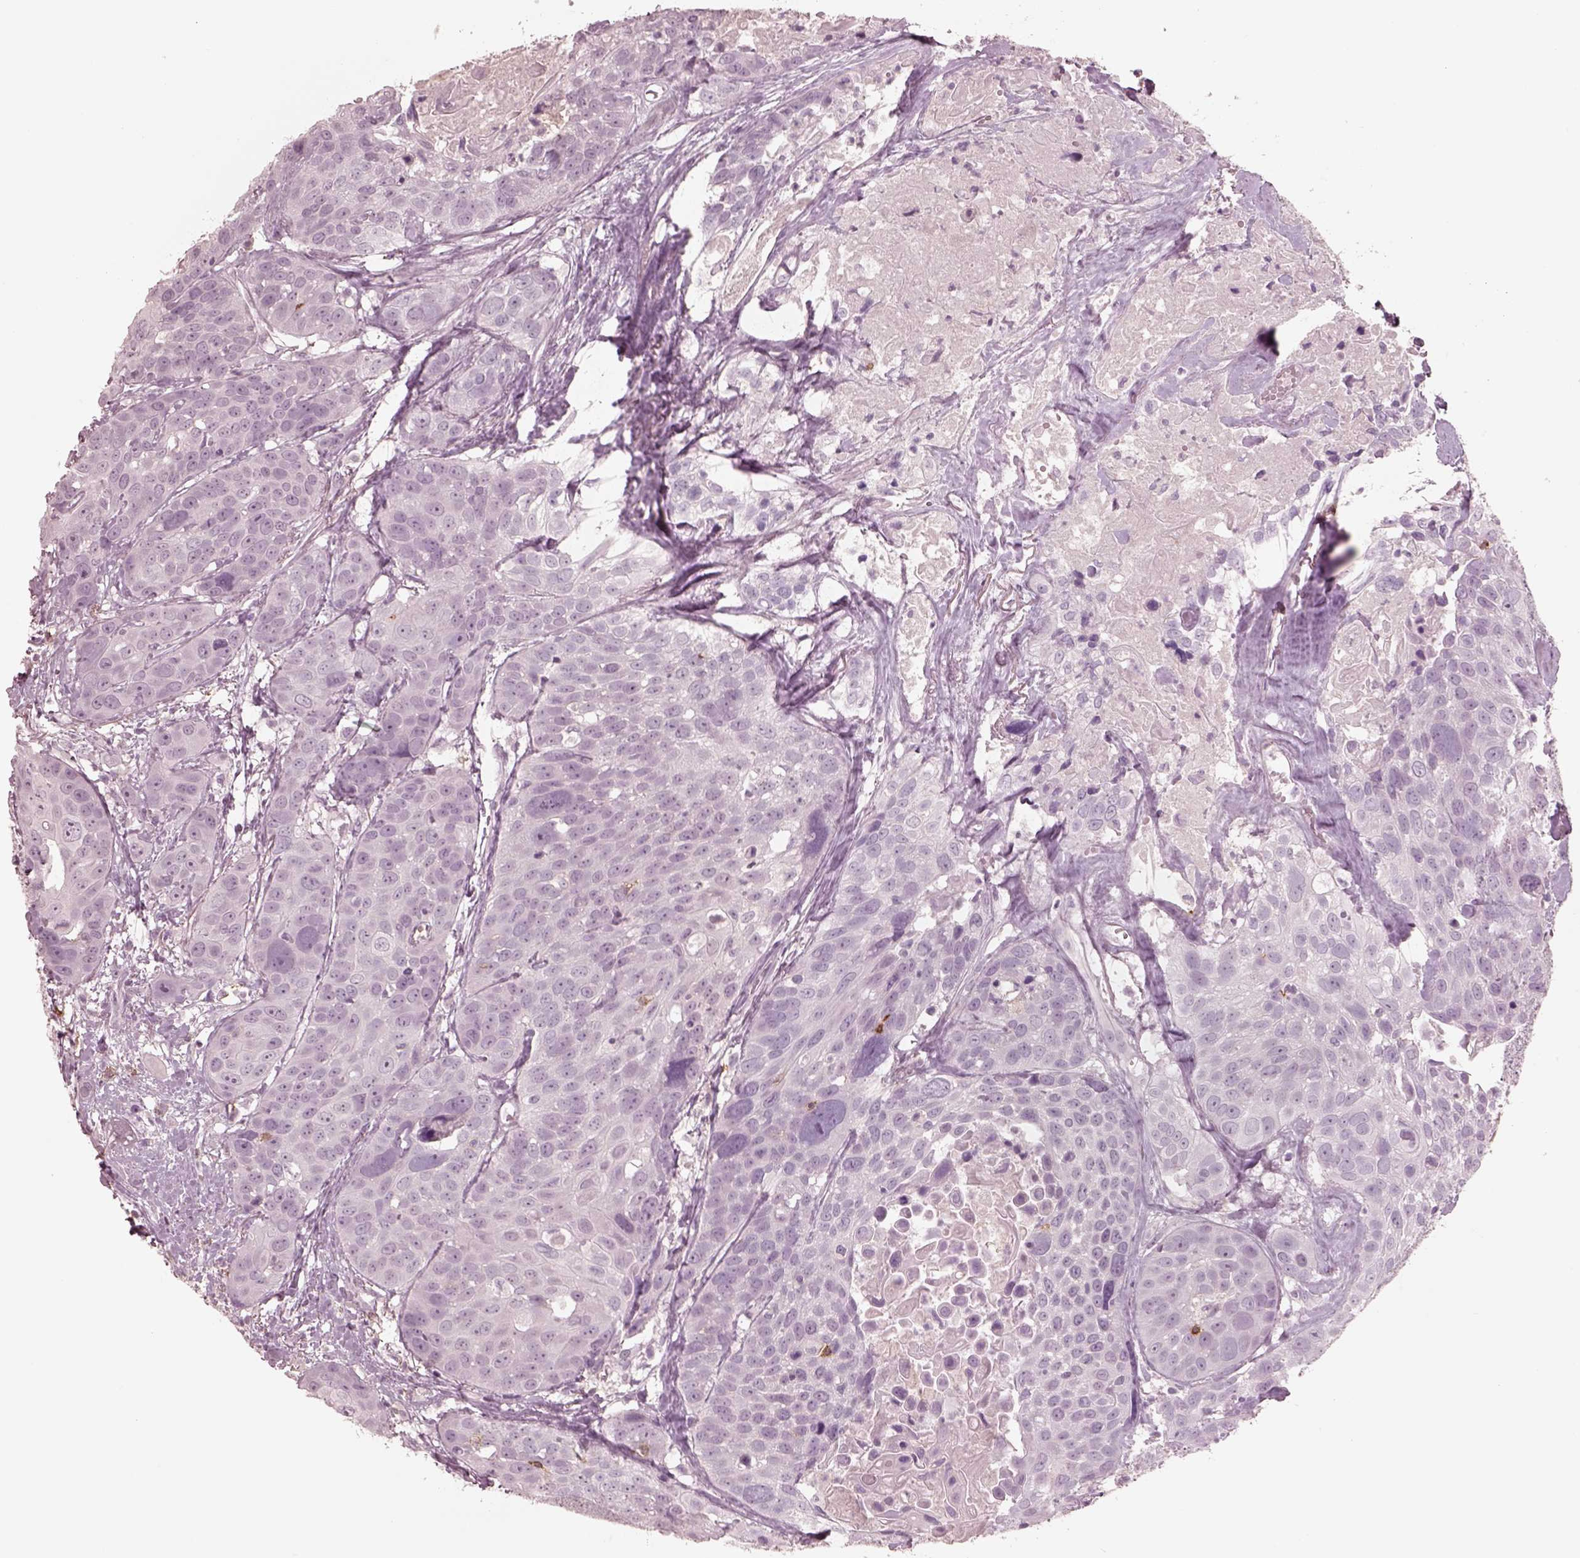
{"staining": {"intensity": "negative", "quantity": "none", "location": "none"}, "tissue": "head and neck cancer", "cell_type": "Tumor cells", "image_type": "cancer", "snomed": [{"axis": "morphology", "description": "Squamous cell carcinoma, NOS"}, {"axis": "topography", "description": "Oral tissue"}, {"axis": "topography", "description": "Head-Neck"}], "caption": "Immunohistochemistry (IHC) micrograph of human head and neck cancer stained for a protein (brown), which reveals no staining in tumor cells.", "gene": "PDCD1", "patient": {"sex": "male", "age": 56}}